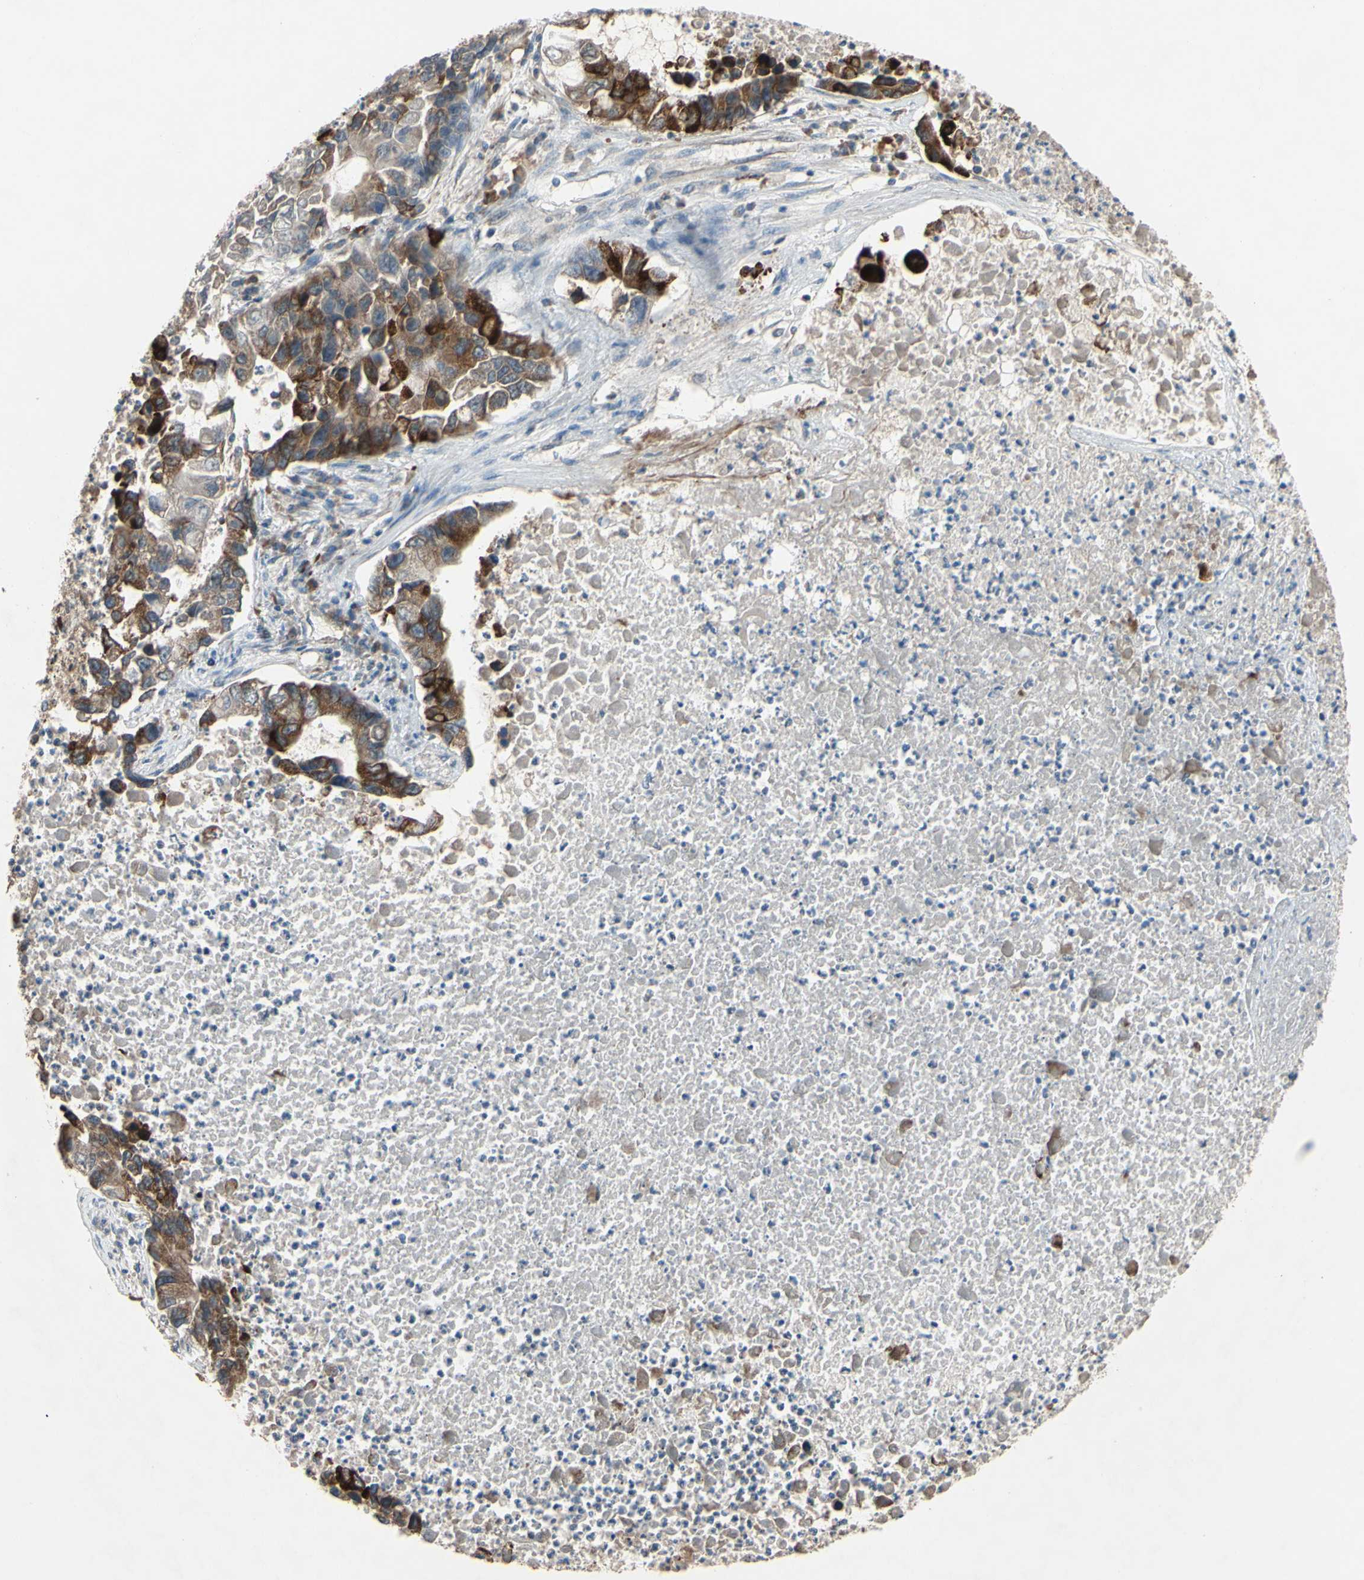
{"staining": {"intensity": "strong", "quantity": "25%-75%", "location": "cytoplasmic/membranous"}, "tissue": "lung cancer", "cell_type": "Tumor cells", "image_type": "cancer", "snomed": [{"axis": "morphology", "description": "Adenocarcinoma, NOS"}, {"axis": "topography", "description": "Lung"}], "caption": "Protein expression analysis of human adenocarcinoma (lung) reveals strong cytoplasmic/membranous staining in about 25%-75% of tumor cells.", "gene": "CD164", "patient": {"sex": "female", "age": 51}}